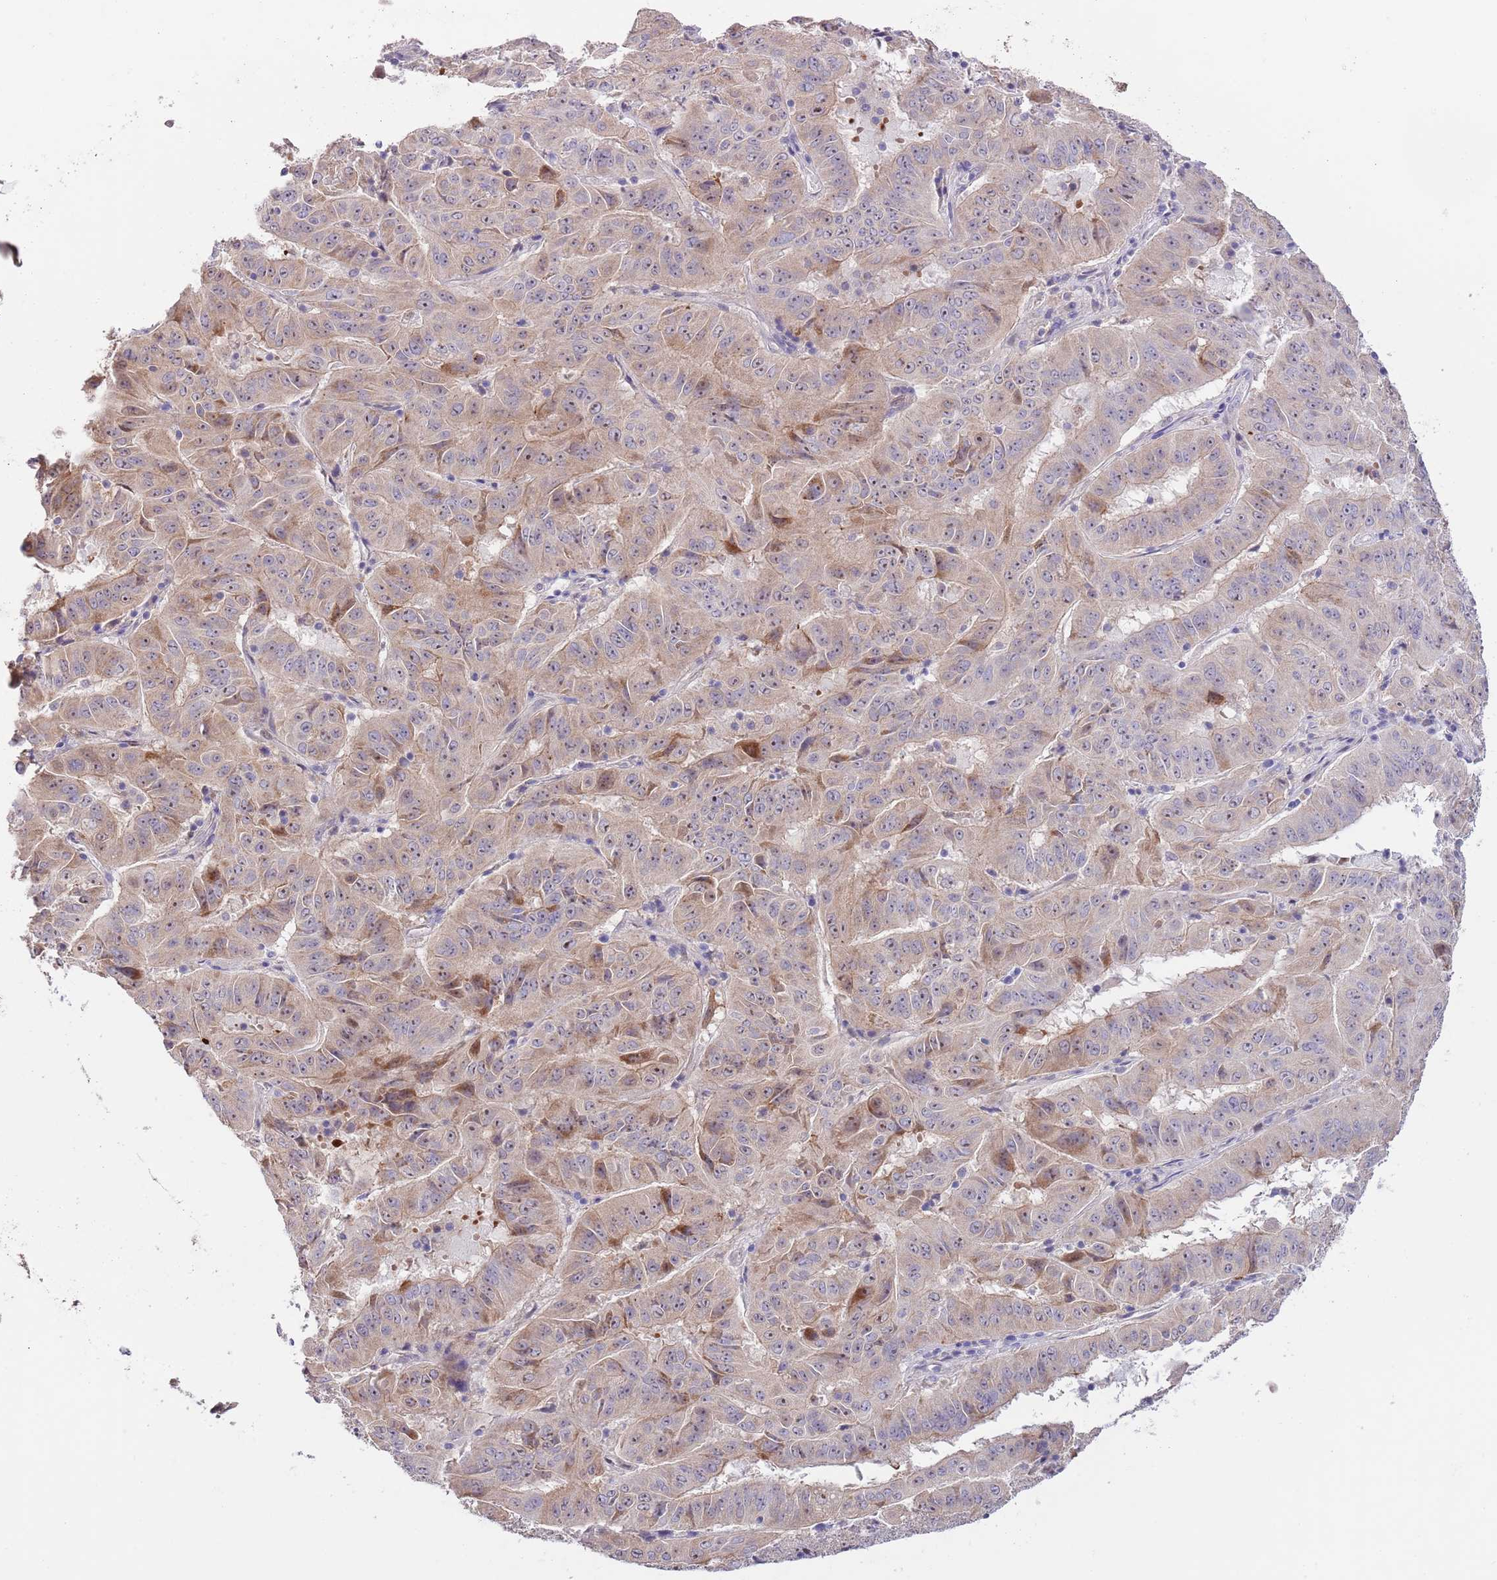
{"staining": {"intensity": "weak", "quantity": "25%-75%", "location": "cytoplasmic/membranous"}, "tissue": "pancreatic cancer", "cell_type": "Tumor cells", "image_type": "cancer", "snomed": [{"axis": "morphology", "description": "Adenocarcinoma, NOS"}, {"axis": "topography", "description": "Pancreas"}], "caption": "Weak cytoplasmic/membranous staining for a protein is appreciated in approximately 25%-75% of tumor cells of pancreatic cancer (adenocarcinoma) using immunohistochemistry.", "gene": "AP1S2", "patient": {"sex": "male", "age": 63}}